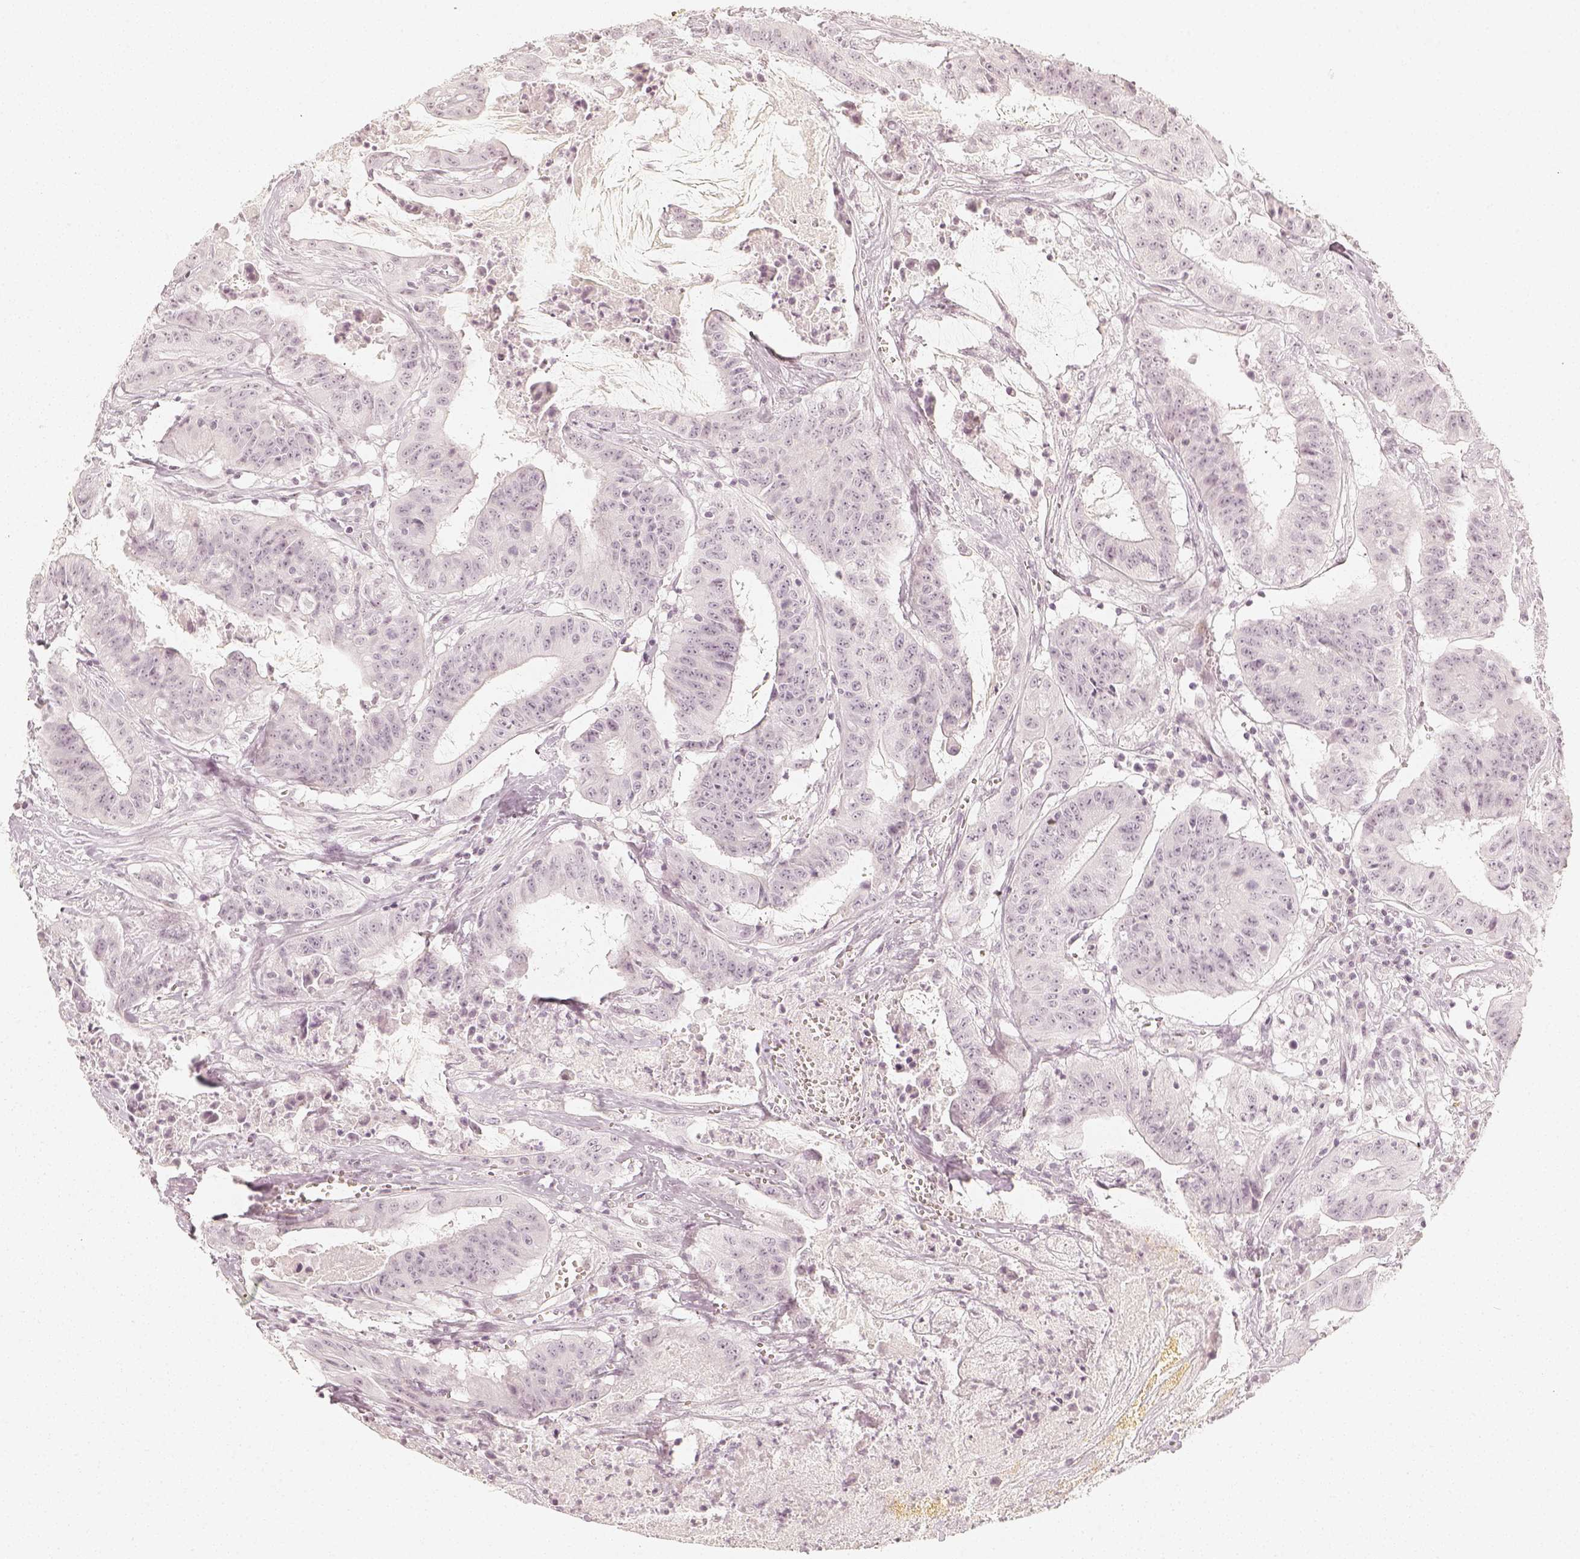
{"staining": {"intensity": "negative", "quantity": "none", "location": "none"}, "tissue": "colorectal cancer", "cell_type": "Tumor cells", "image_type": "cancer", "snomed": [{"axis": "morphology", "description": "Adenocarcinoma, NOS"}, {"axis": "topography", "description": "Colon"}], "caption": "Colorectal adenocarcinoma was stained to show a protein in brown. There is no significant staining in tumor cells. (DAB (3,3'-diaminobenzidine) immunohistochemistry visualized using brightfield microscopy, high magnification).", "gene": "KRTAP2-1", "patient": {"sex": "male", "age": 33}}